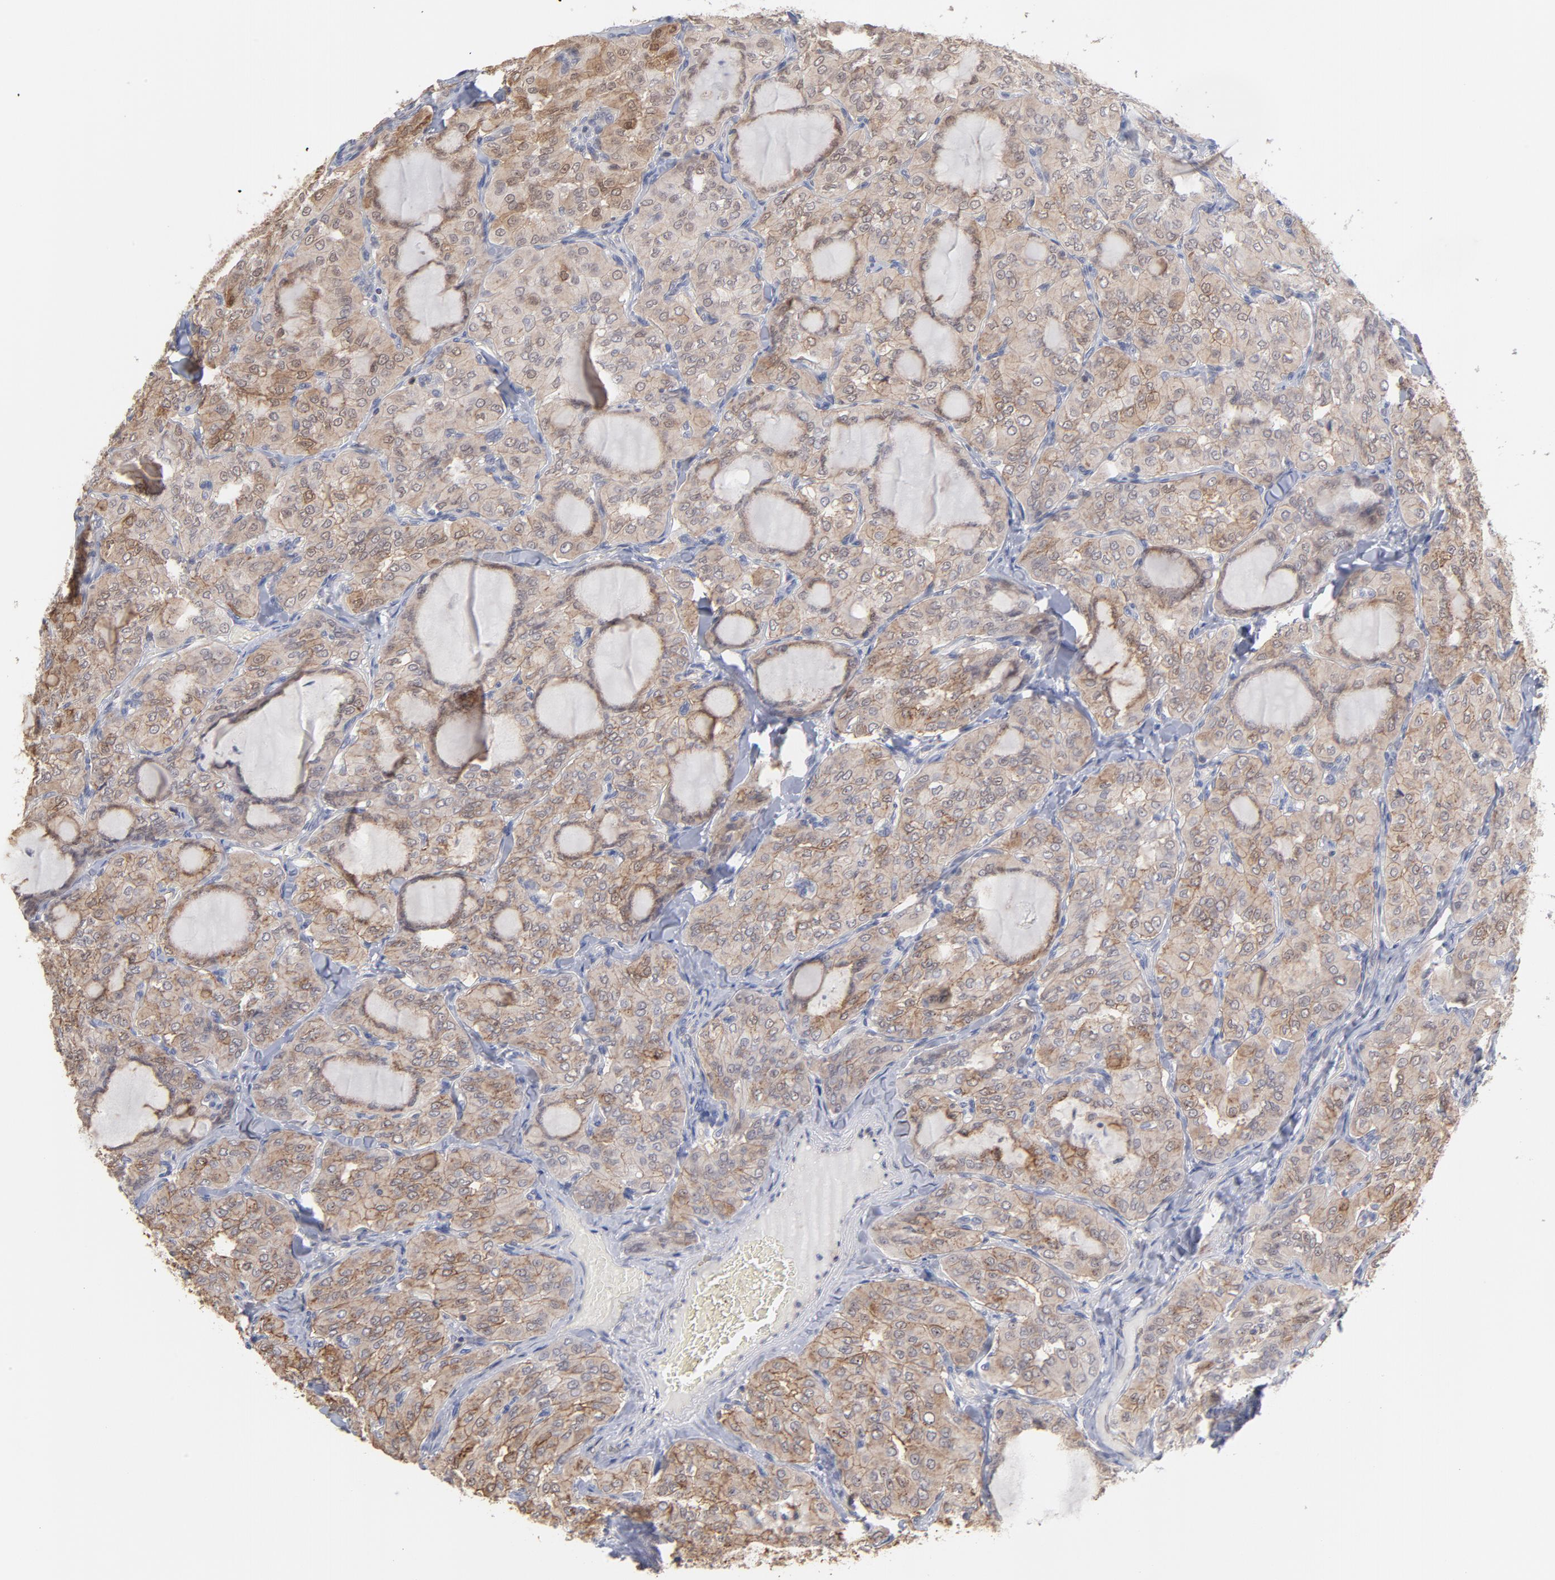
{"staining": {"intensity": "weak", "quantity": "25%-75%", "location": "cytoplasmic/membranous"}, "tissue": "thyroid cancer", "cell_type": "Tumor cells", "image_type": "cancer", "snomed": [{"axis": "morphology", "description": "Papillary adenocarcinoma, NOS"}, {"axis": "topography", "description": "Thyroid gland"}], "caption": "Protein positivity by immunohistochemistry demonstrates weak cytoplasmic/membranous expression in about 25%-75% of tumor cells in papillary adenocarcinoma (thyroid). (DAB IHC, brown staining for protein, blue staining for nuclei).", "gene": "OAS1", "patient": {"sex": "male", "age": 20}}